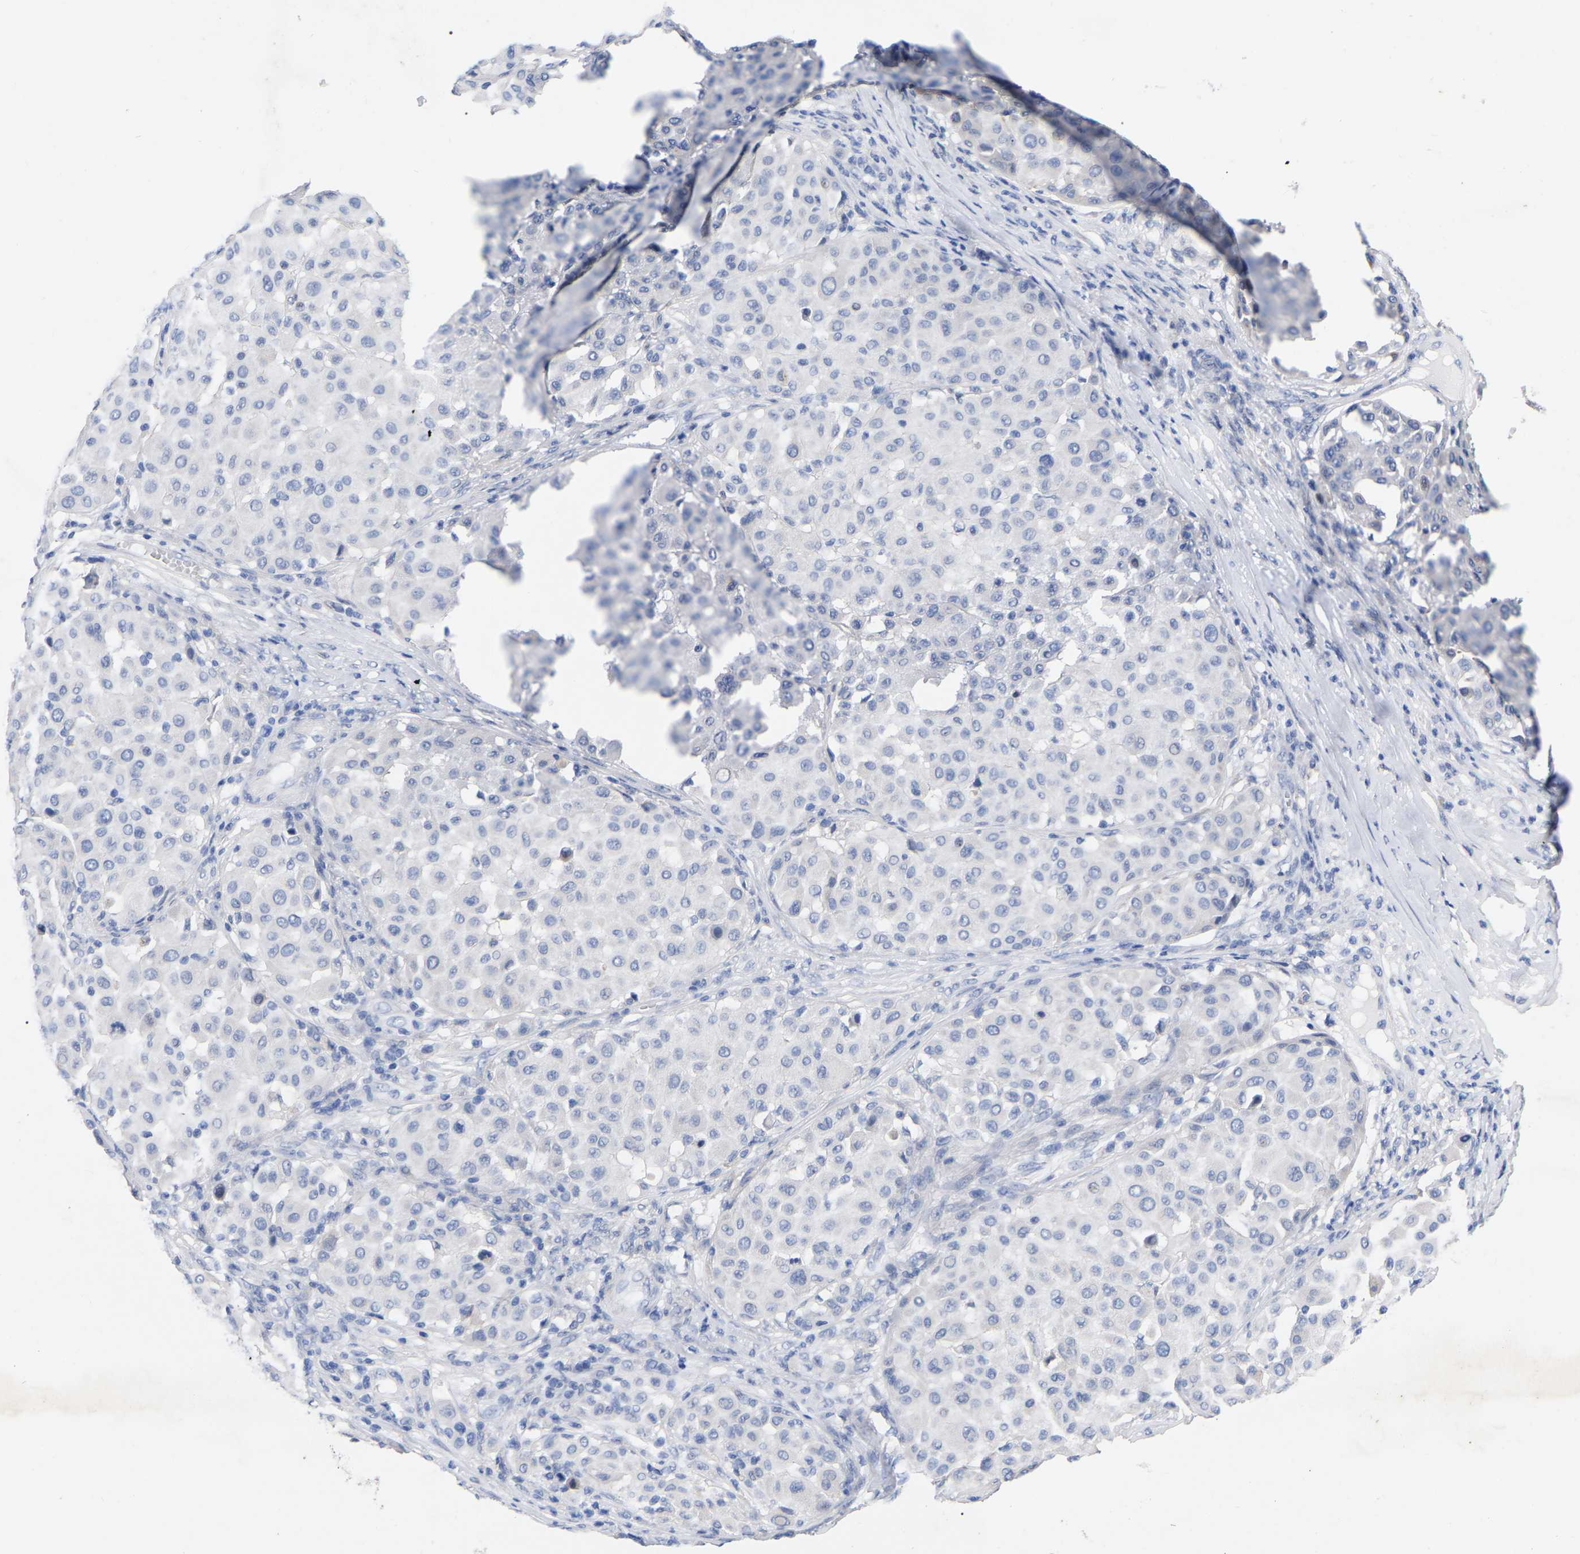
{"staining": {"intensity": "negative", "quantity": "none", "location": "none"}, "tissue": "melanoma", "cell_type": "Tumor cells", "image_type": "cancer", "snomed": [{"axis": "morphology", "description": "Malignant melanoma, Metastatic site"}, {"axis": "topography", "description": "Soft tissue"}], "caption": "Human melanoma stained for a protein using immunohistochemistry shows no staining in tumor cells.", "gene": "STRIP2", "patient": {"sex": "male", "age": 41}}